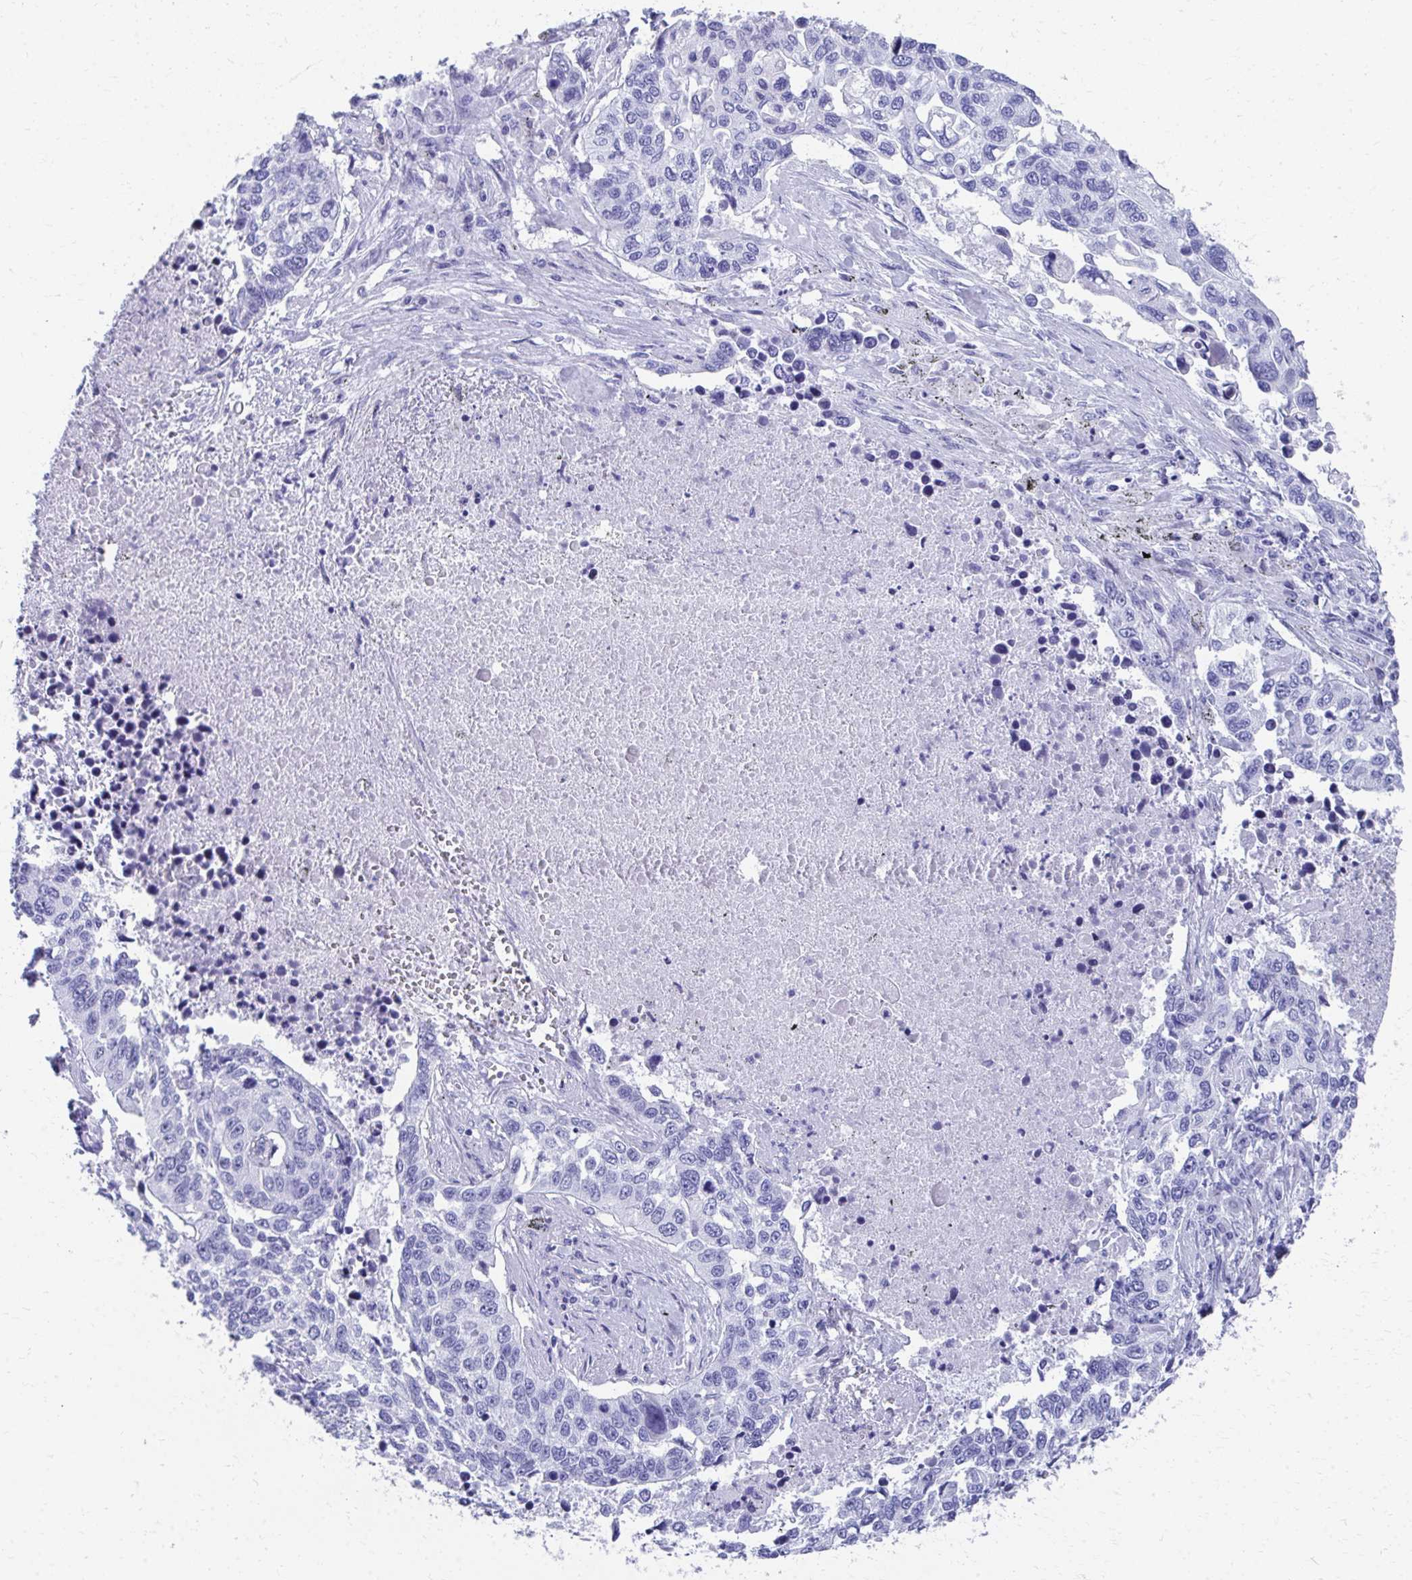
{"staining": {"intensity": "negative", "quantity": "none", "location": "none"}, "tissue": "lung cancer", "cell_type": "Tumor cells", "image_type": "cancer", "snomed": [{"axis": "morphology", "description": "Squamous cell carcinoma, NOS"}, {"axis": "topography", "description": "Lung"}], "caption": "Immunohistochemical staining of squamous cell carcinoma (lung) demonstrates no significant expression in tumor cells.", "gene": "HGD", "patient": {"sex": "male", "age": 62}}